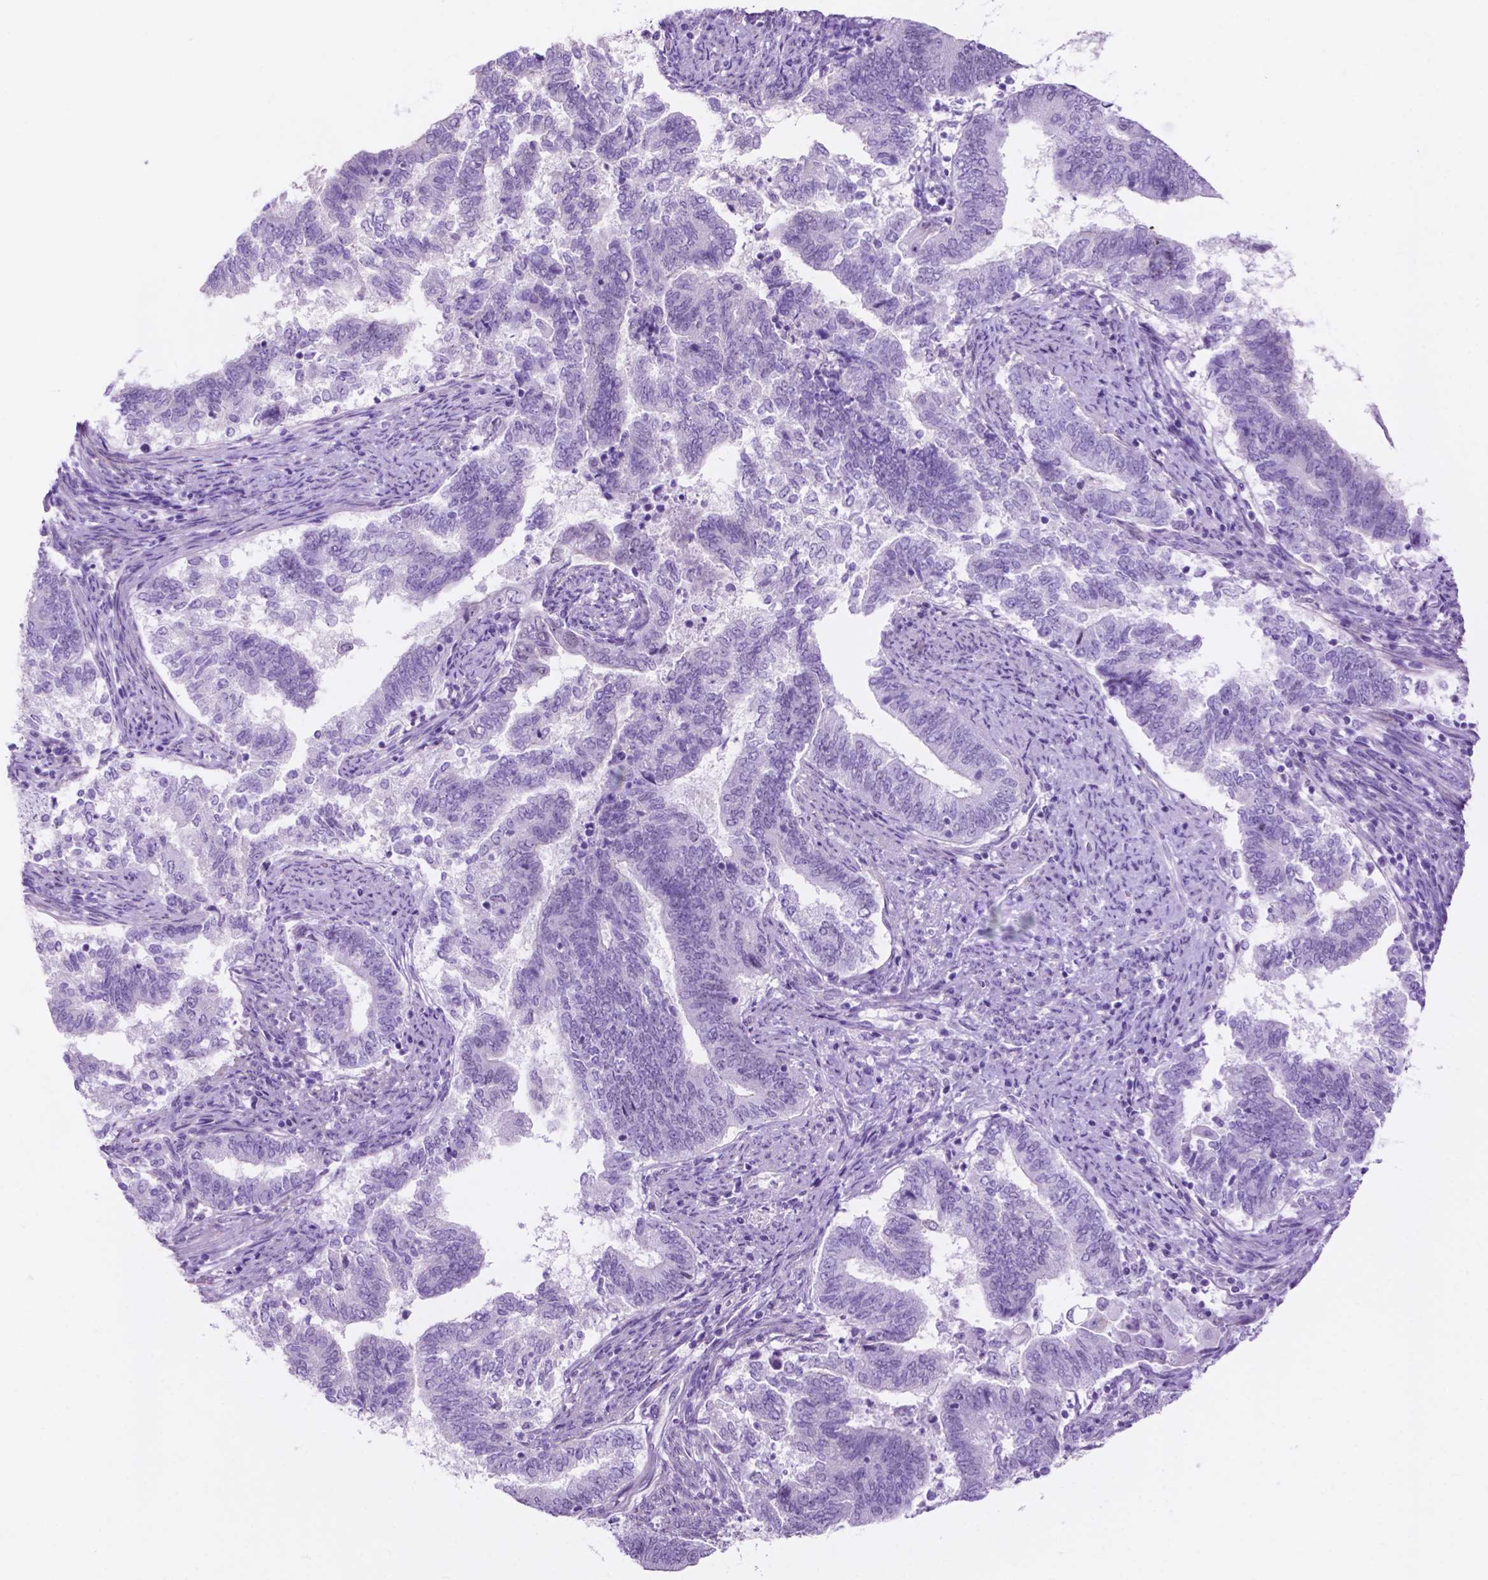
{"staining": {"intensity": "negative", "quantity": "none", "location": "none"}, "tissue": "endometrial cancer", "cell_type": "Tumor cells", "image_type": "cancer", "snomed": [{"axis": "morphology", "description": "Adenocarcinoma, NOS"}, {"axis": "topography", "description": "Endometrium"}], "caption": "The histopathology image exhibits no staining of tumor cells in adenocarcinoma (endometrial).", "gene": "ACY3", "patient": {"sex": "female", "age": 65}}